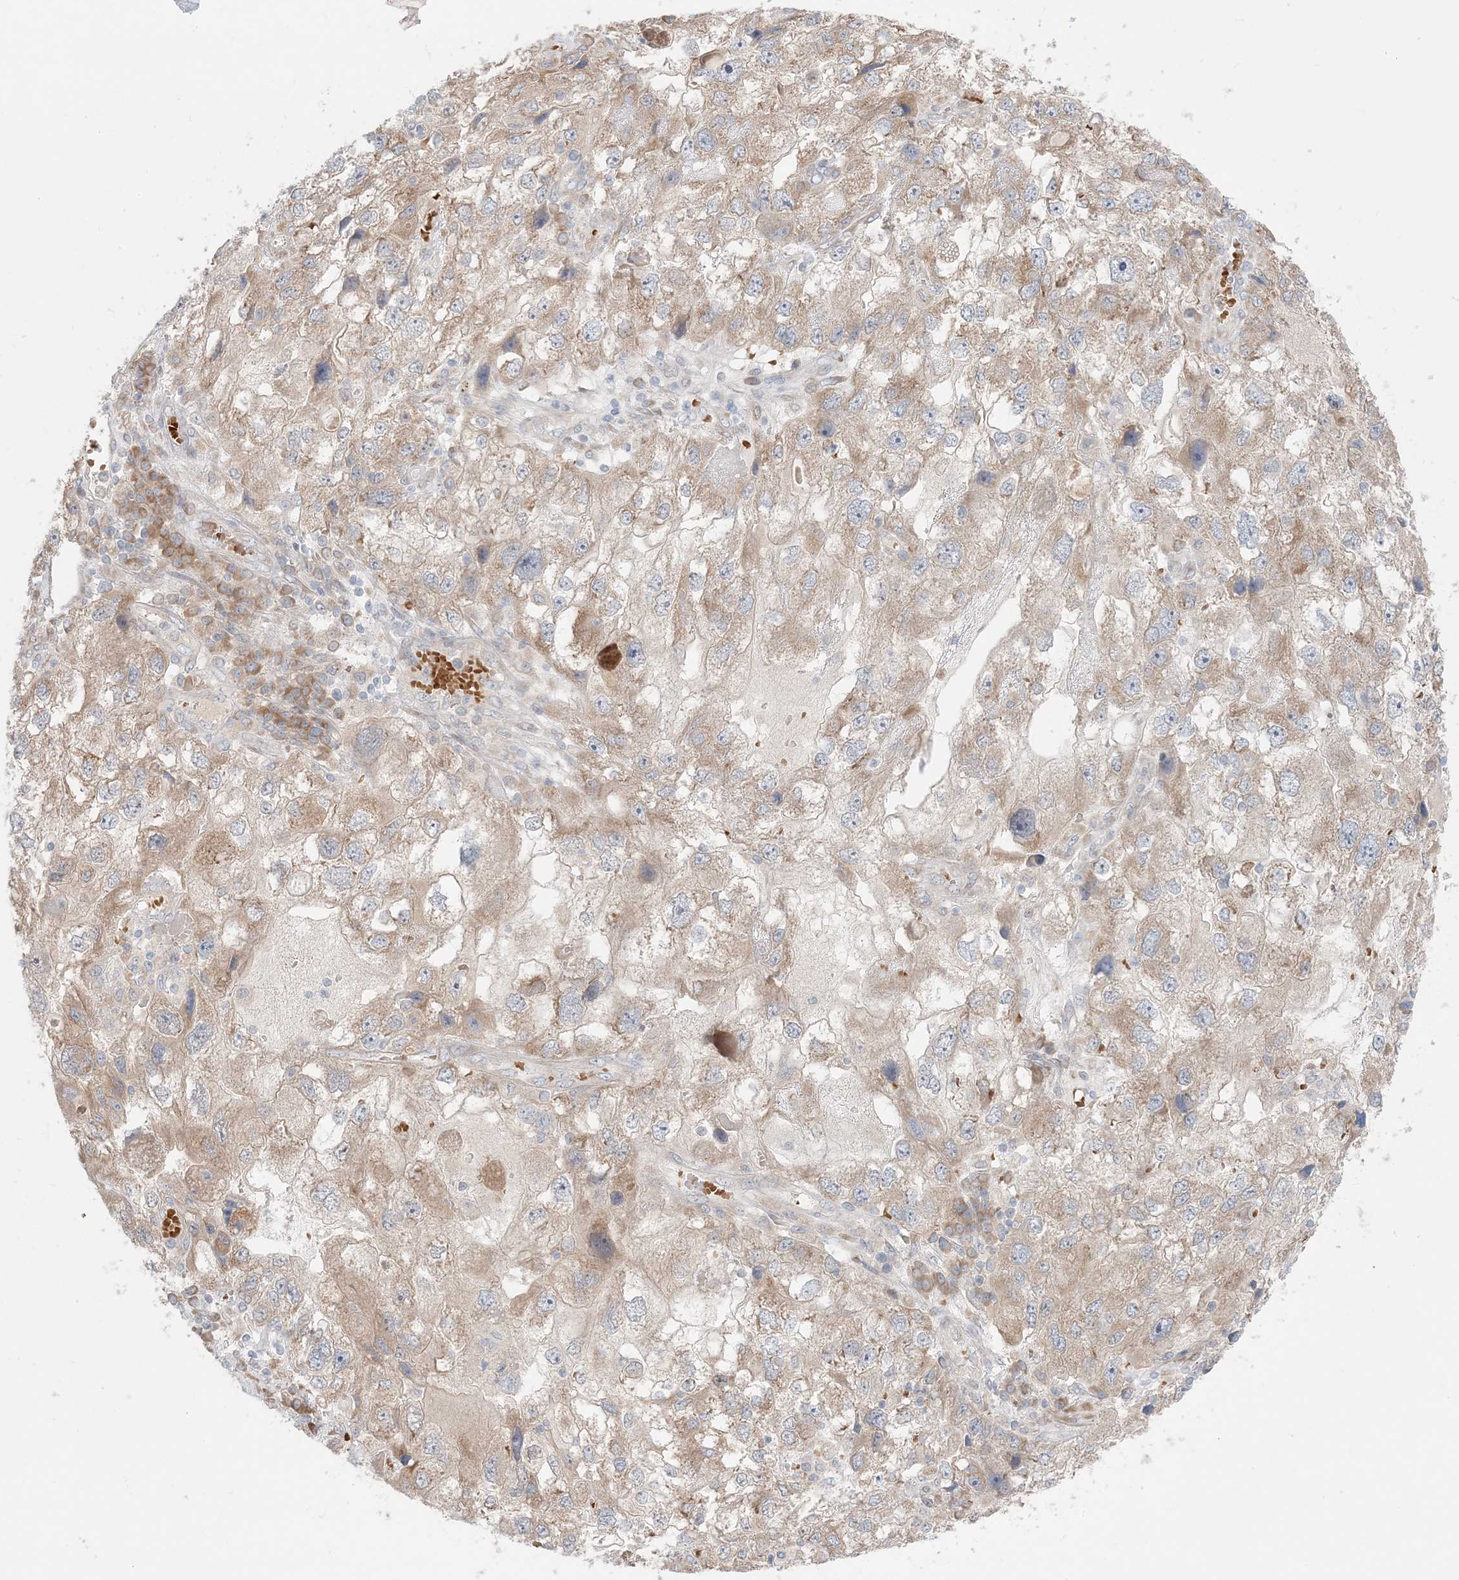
{"staining": {"intensity": "weak", "quantity": ">75%", "location": "cytoplasmic/membranous"}, "tissue": "endometrial cancer", "cell_type": "Tumor cells", "image_type": "cancer", "snomed": [{"axis": "morphology", "description": "Adenocarcinoma, NOS"}, {"axis": "topography", "description": "Endometrium"}], "caption": "Immunohistochemical staining of adenocarcinoma (endometrial) demonstrates low levels of weak cytoplasmic/membranous protein positivity in about >75% of tumor cells.", "gene": "MMGT1", "patient": {"sex": "female", "age": 49}}